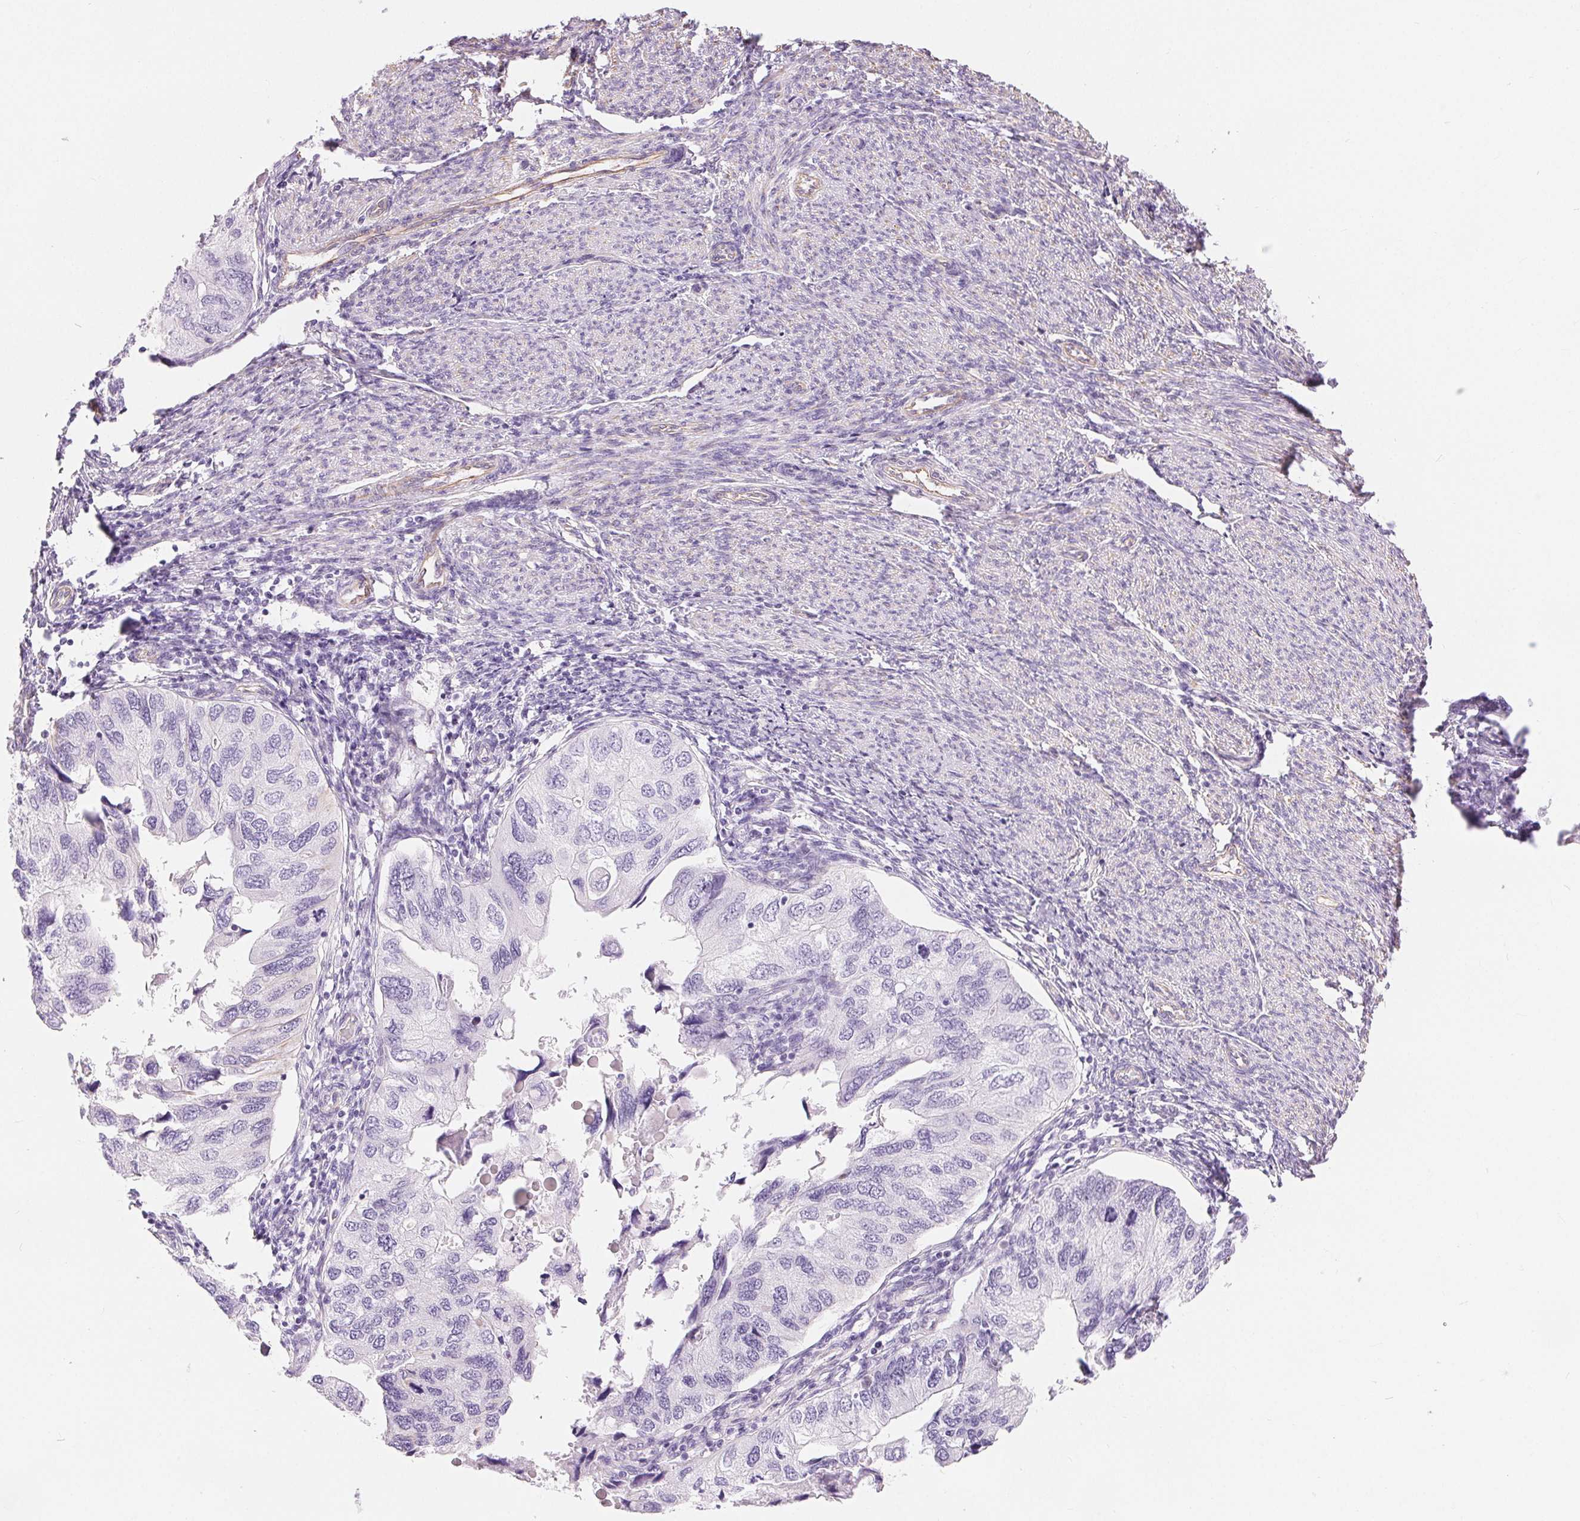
{"staining": {"intensity": "negative", "quantity": "none", "location": "none"}, "tissue": "endometrial cancer", "cell_type": "Tumor cells", "image_type": "cancer", "snomed": [{"axis": "morphology", "description": "Carcinoma, NOS"}, {"axis": "topography", "description": "Uterus"}], "caption": "Immunohistochemical staining of human endometrial cancer (carcinoma) exhibits no significant staining in tumor cells.", "gene": "GFAP", "patient": {"sex": "female", "age": 76}}